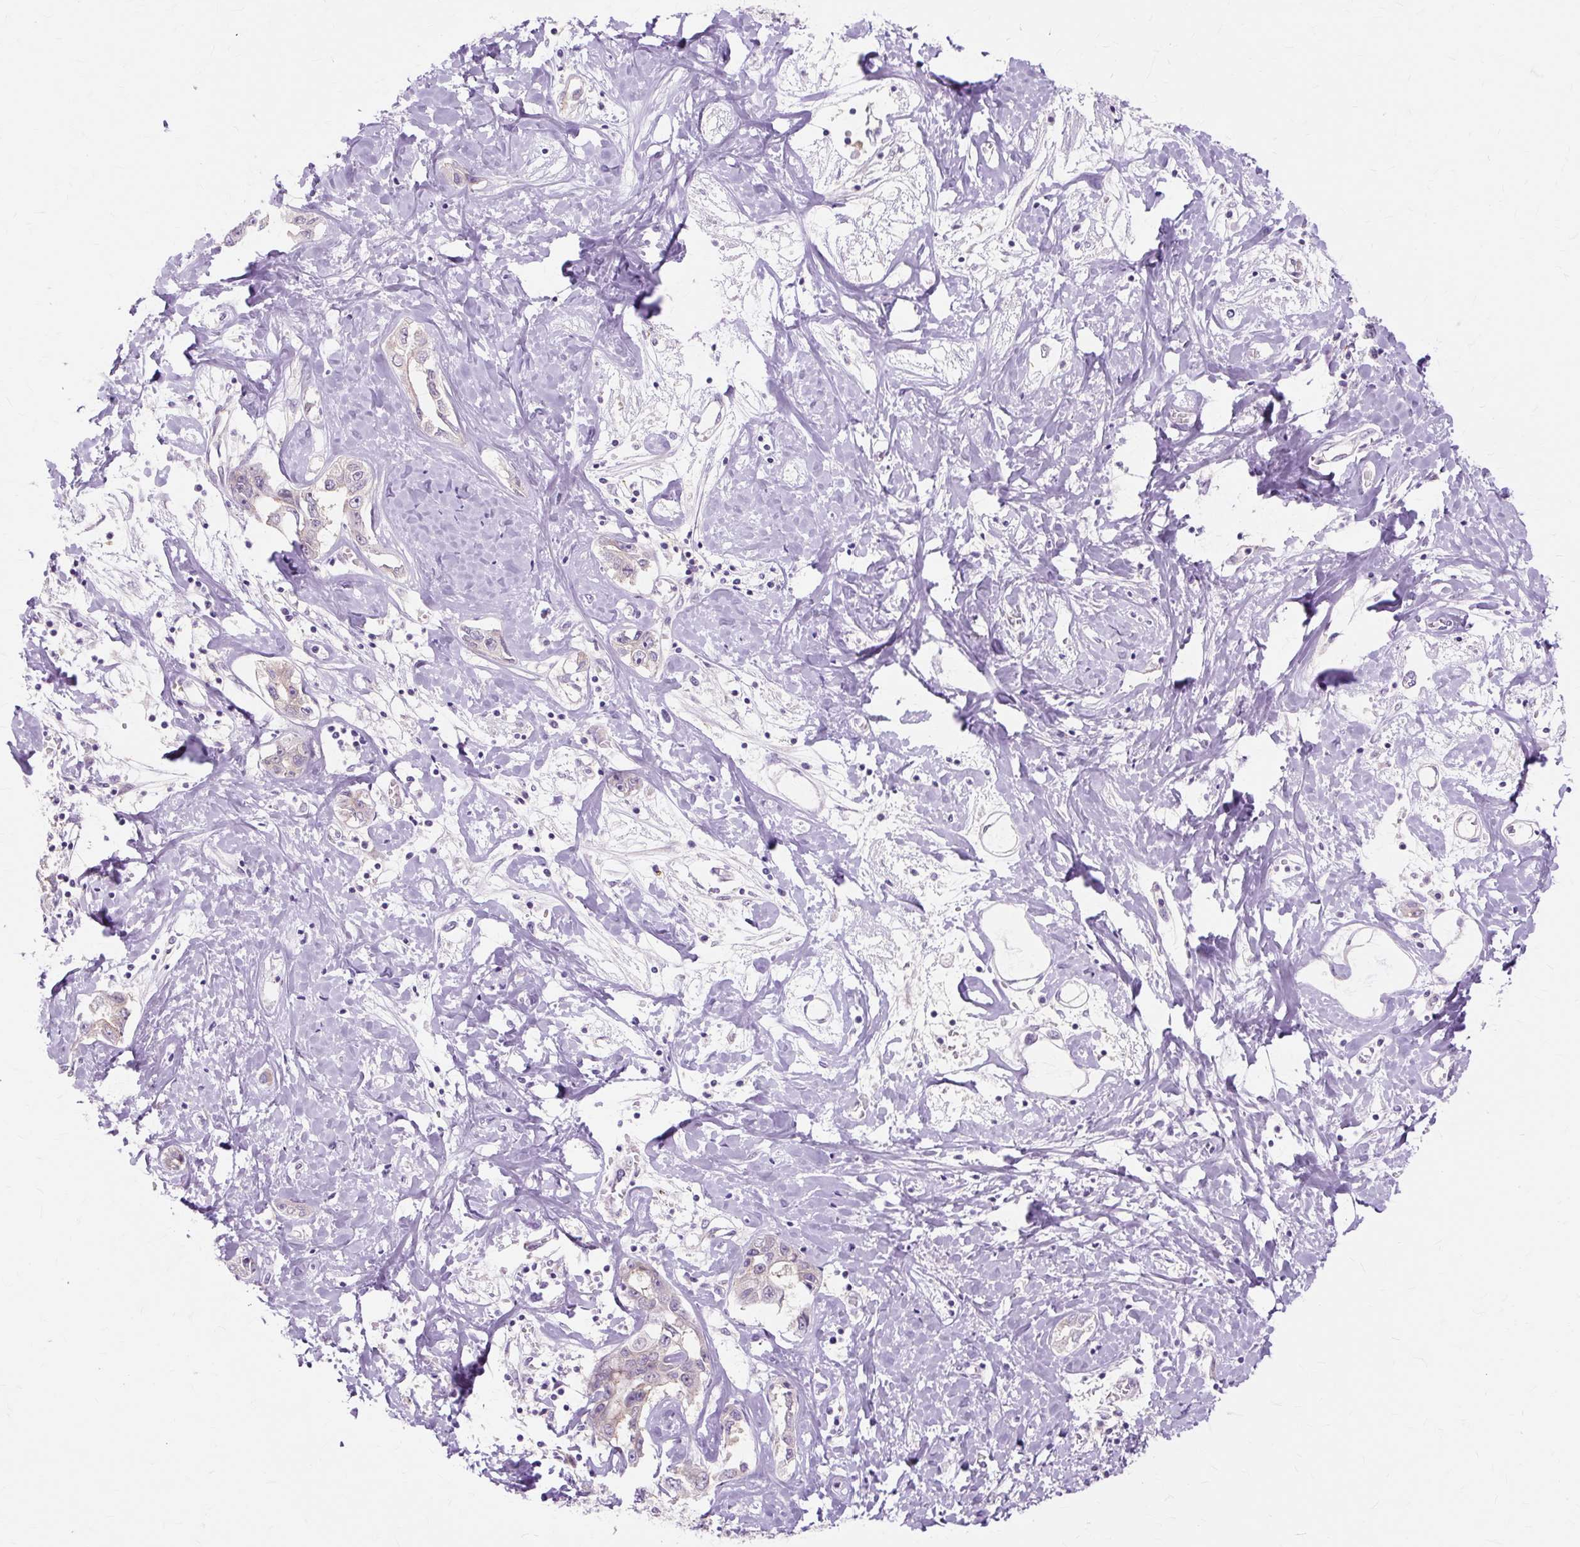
{"staining": {"intensity": "negative", "quantity": "none", "location": "none"}, "tissue": "liver cancer", "cell_type": "Tumor cells", "image_type": "cancer", "snomed": [{"axis": "morphology", "description": "Cholangiocarcinoma"}, {"axis": "topography", "description": "Liver"}], "caption": "A photomicrograph of human cholangiocarcinoma (liver) is negative for staining in tumor cells.", "gene": "ZNF35", "patient": {"sex": "male", "age": 59}}